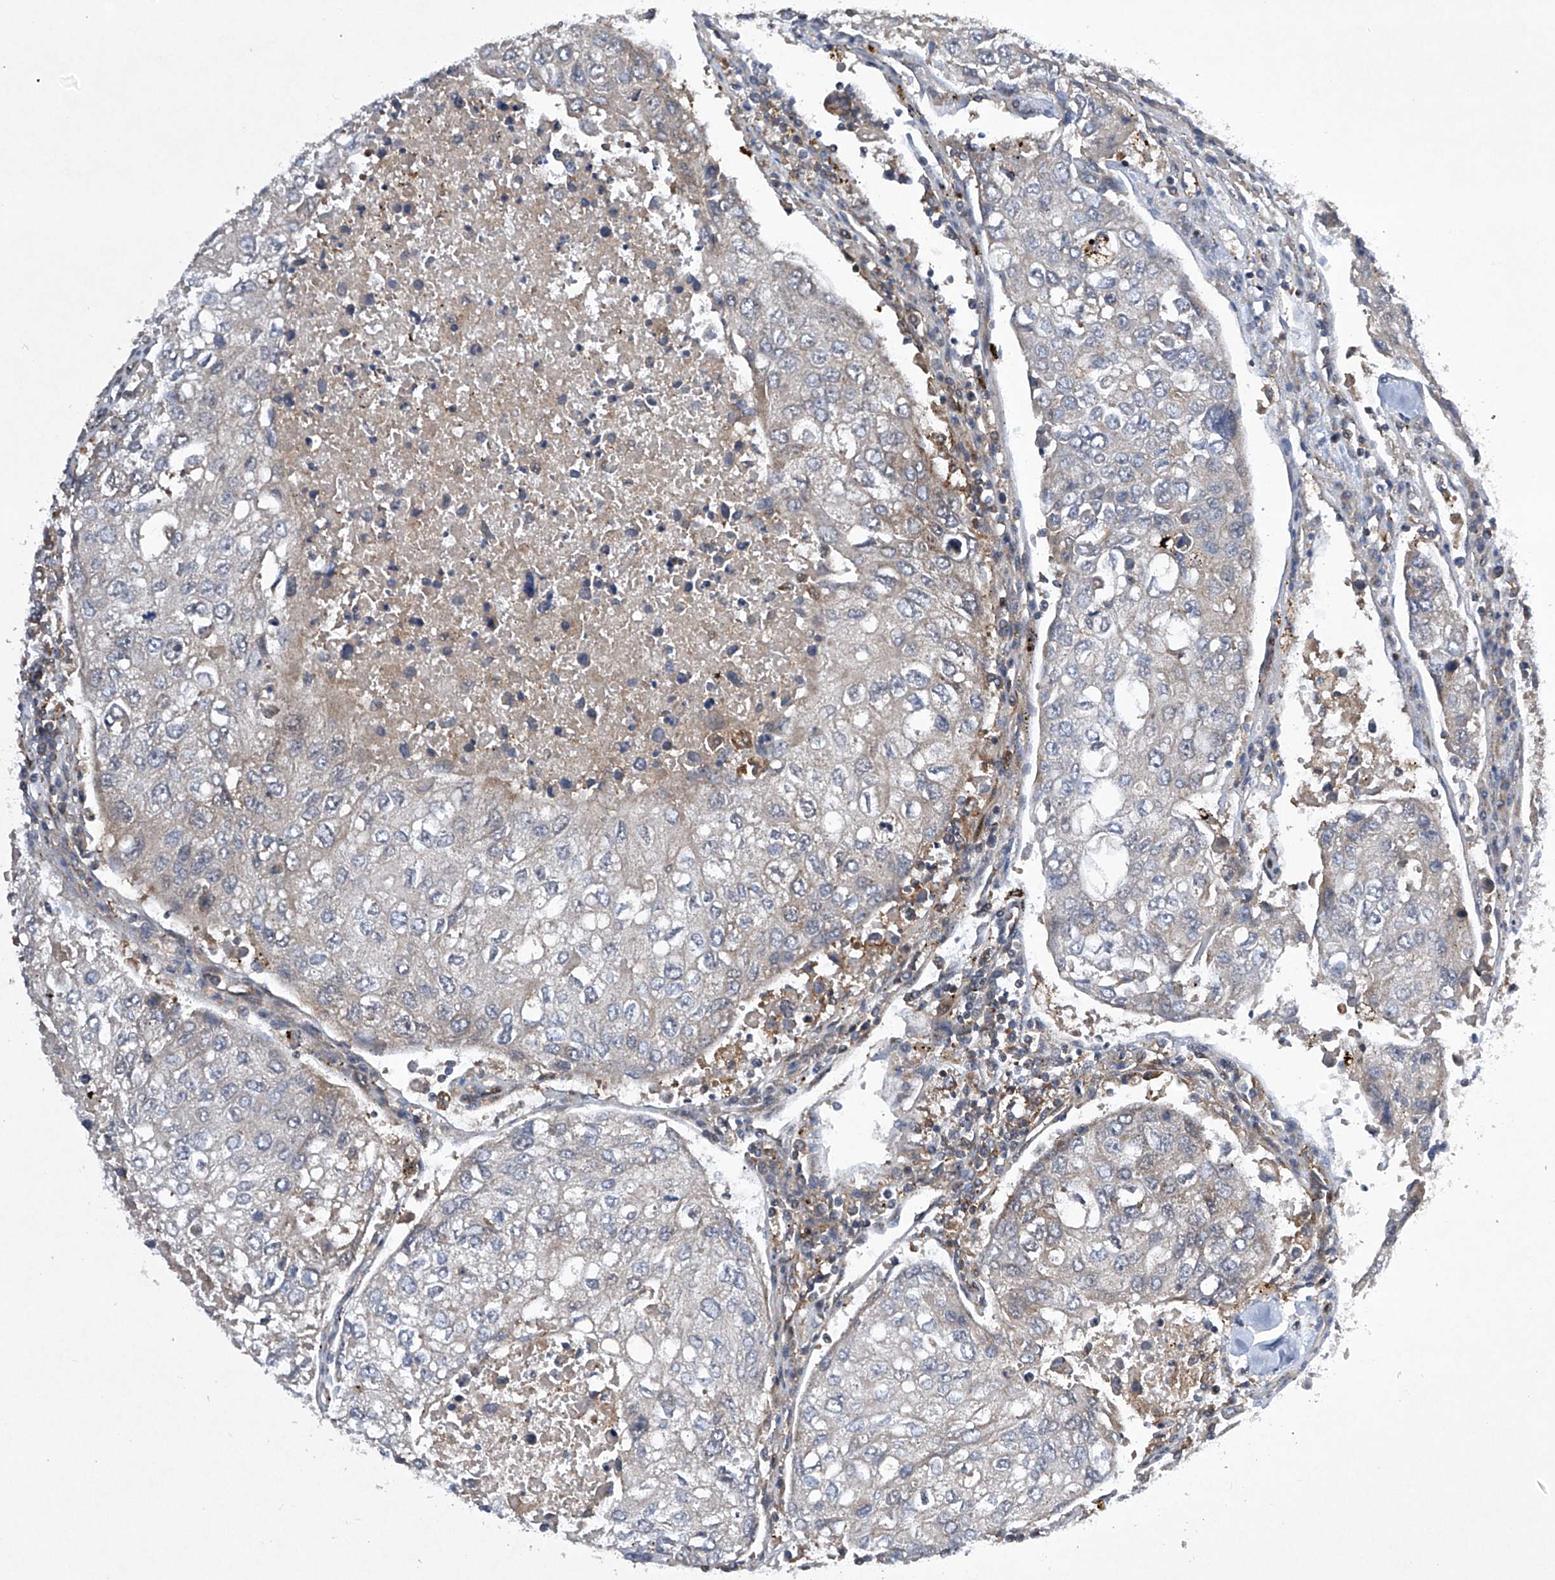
{"staining": {"intensity": "moderate", "quantity": "<25%", "location": "cytoplasmic/membranous"}, "tissue": "urothelial cancer", "cell_type": "Tumor cells", "image_type": "cancer", "snomed": [{"axis": "morphology", "description": "Urothelial carcinoma, High grade"}, {"axis": "topography", "description": "Lymph node"}, {"axis": "topography", "description": "Urinary bladder"}], "caption": "Human urothelial carcinoma (high-grade) stained for a protein (brown) demonstrates moderate cytoplasmic/membranous positive staining in approximately <25% of tumor cells.", "gene": "CISH", "patient": {"sex": "male", "age": 51}}